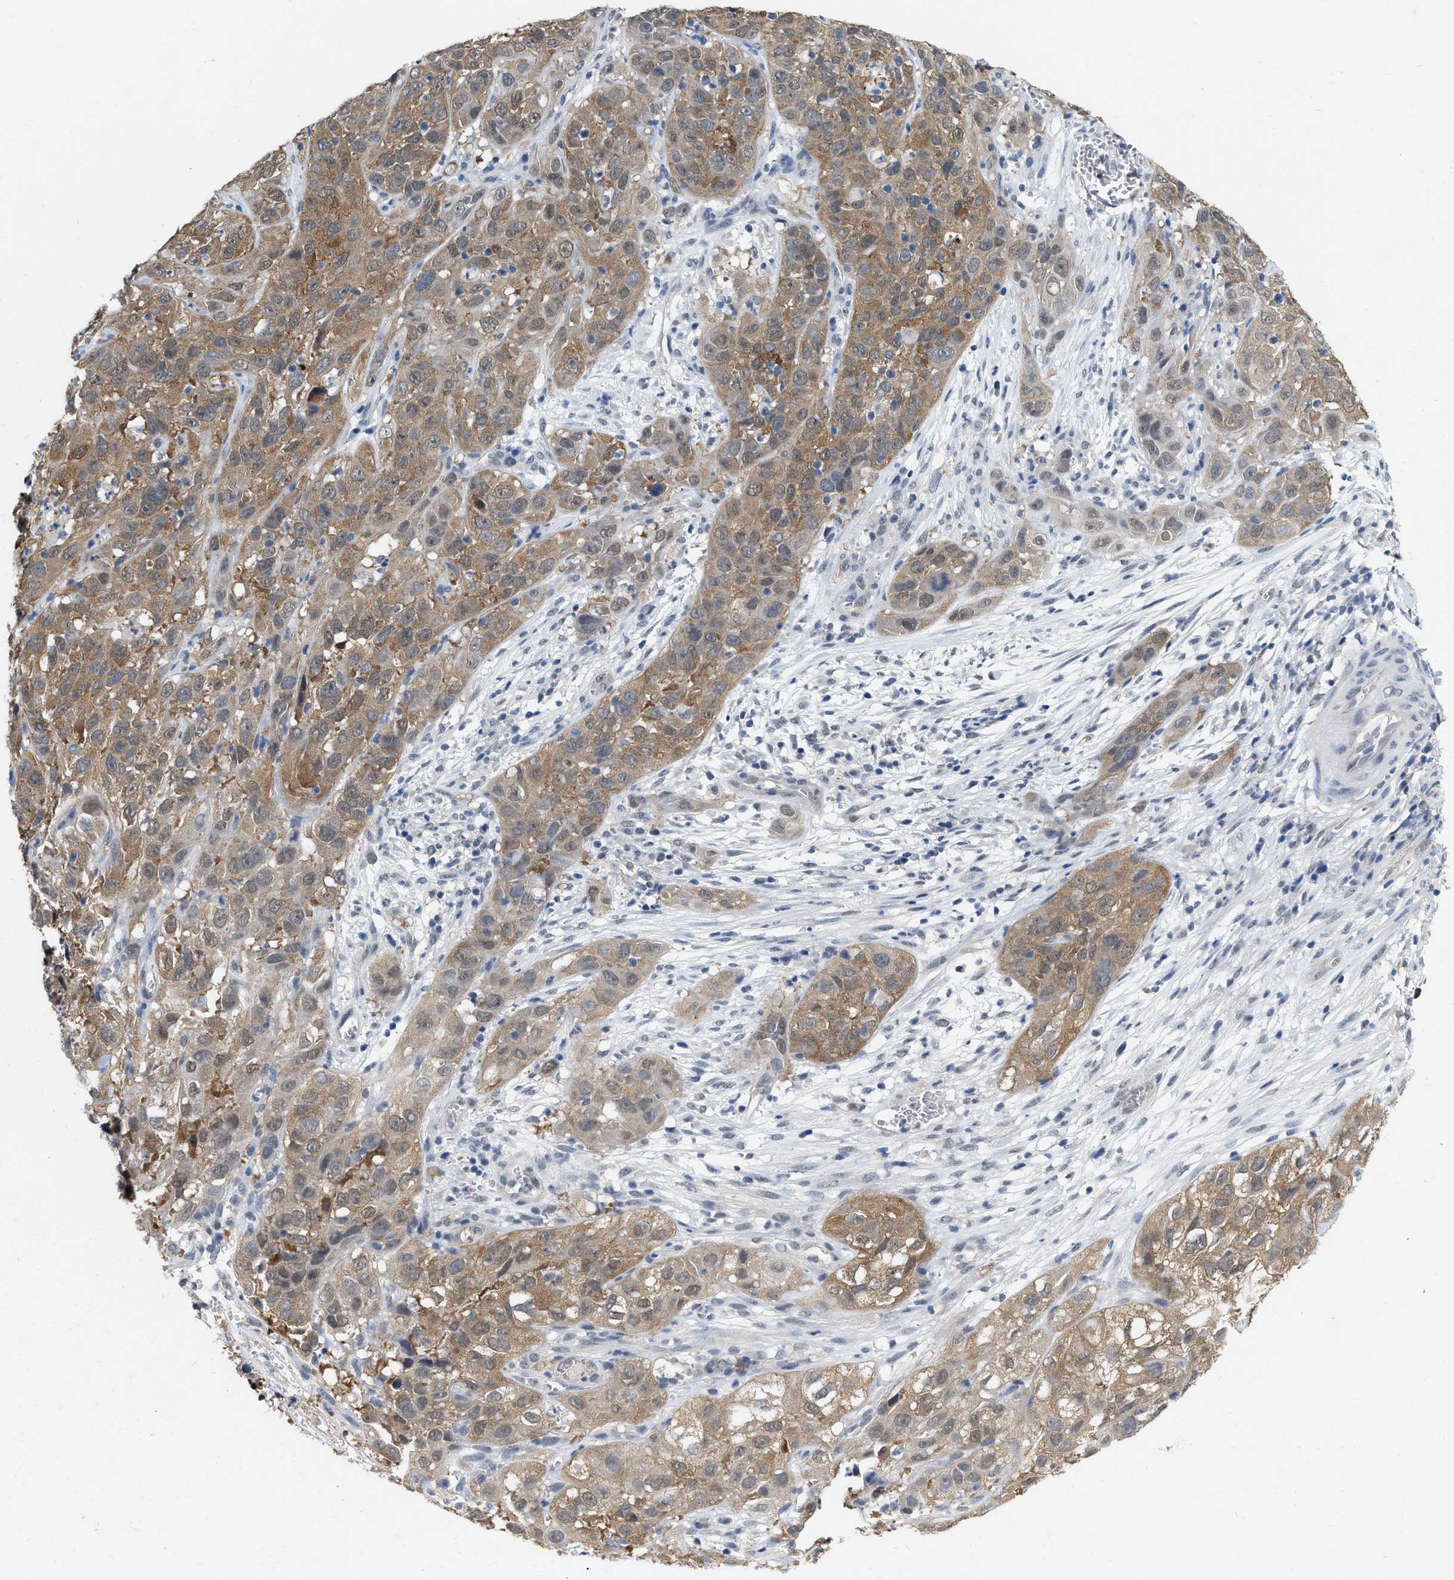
{"staining": {"intensity": "moderate", "quantity": ">75%", "location": "cytoplasmic/membranous"}, "tissue": "cervical cancer", "cell_type": "Tumor cells", "image_type": "cancer", "snomed": [{"axis": "morphology", "description": "Squamous cell carcinoma, NOS"}, {"axis": "topography", "description": "Cervix"}], "caption": "Tumor cells exhibit medium levels of moderate cytoplasmic/membranous expression in approximately >75% of cells in human cervical squamous cell carcinoma.", "gene": "RUVBL1", "patient": {"sex": "female", "age": 32}}